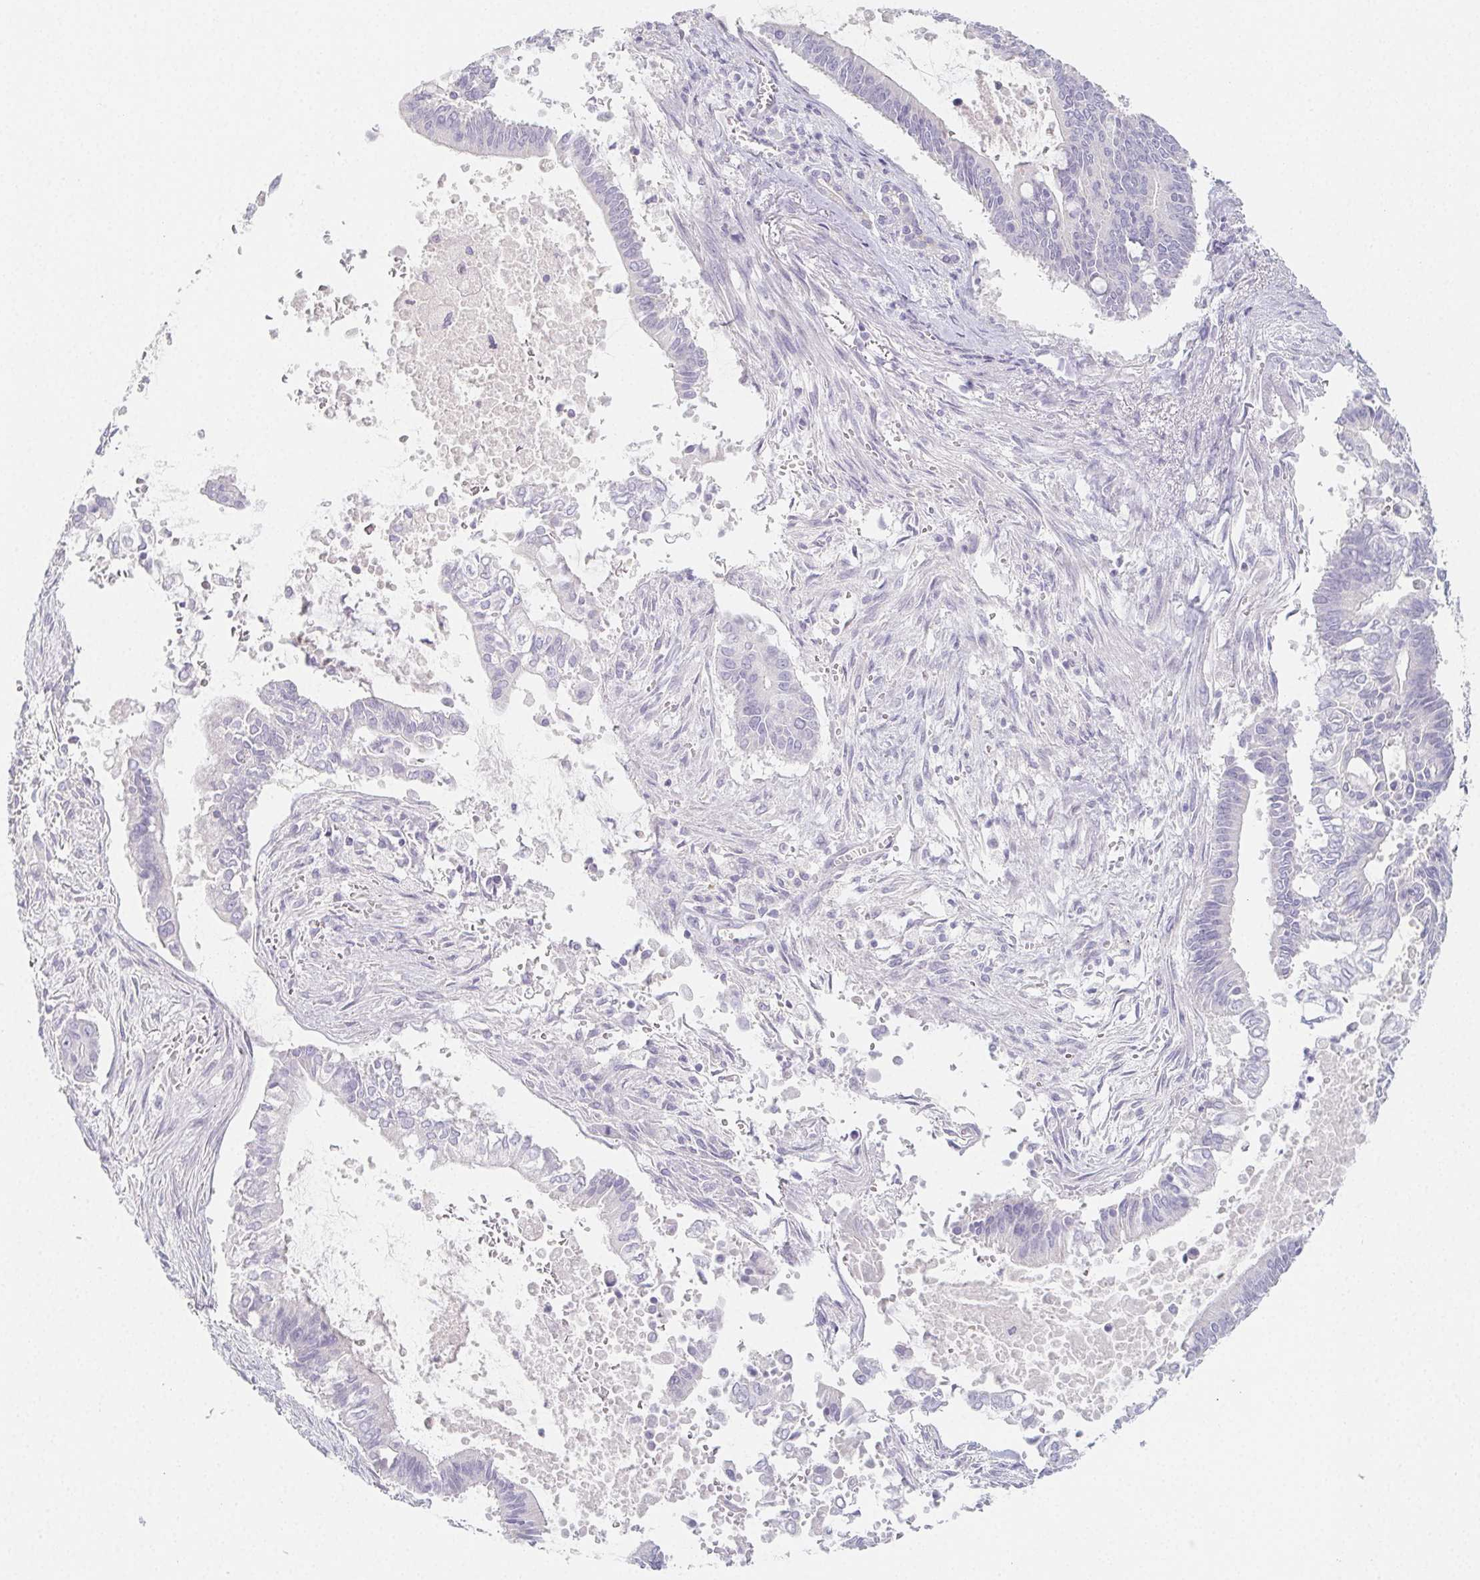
{"staining": {"intensity": "negative", "quantity": "none", "location": "none"}, "tissue": "pancreatic cancer", "cell_type": "Tumor cells", "image_type": "cancer", "snomed": [{"axis": "morphology", "description": "Adenocarcinoma, NOS"}, {"axis": "topography", "description": "Pancreas"}], "caption": "There is no significant expression in tumor cells of adenocarcinoma (pancreatic).", "gene": "GLIPR1L1", "patient": {"sex": "male", "age": 68}}